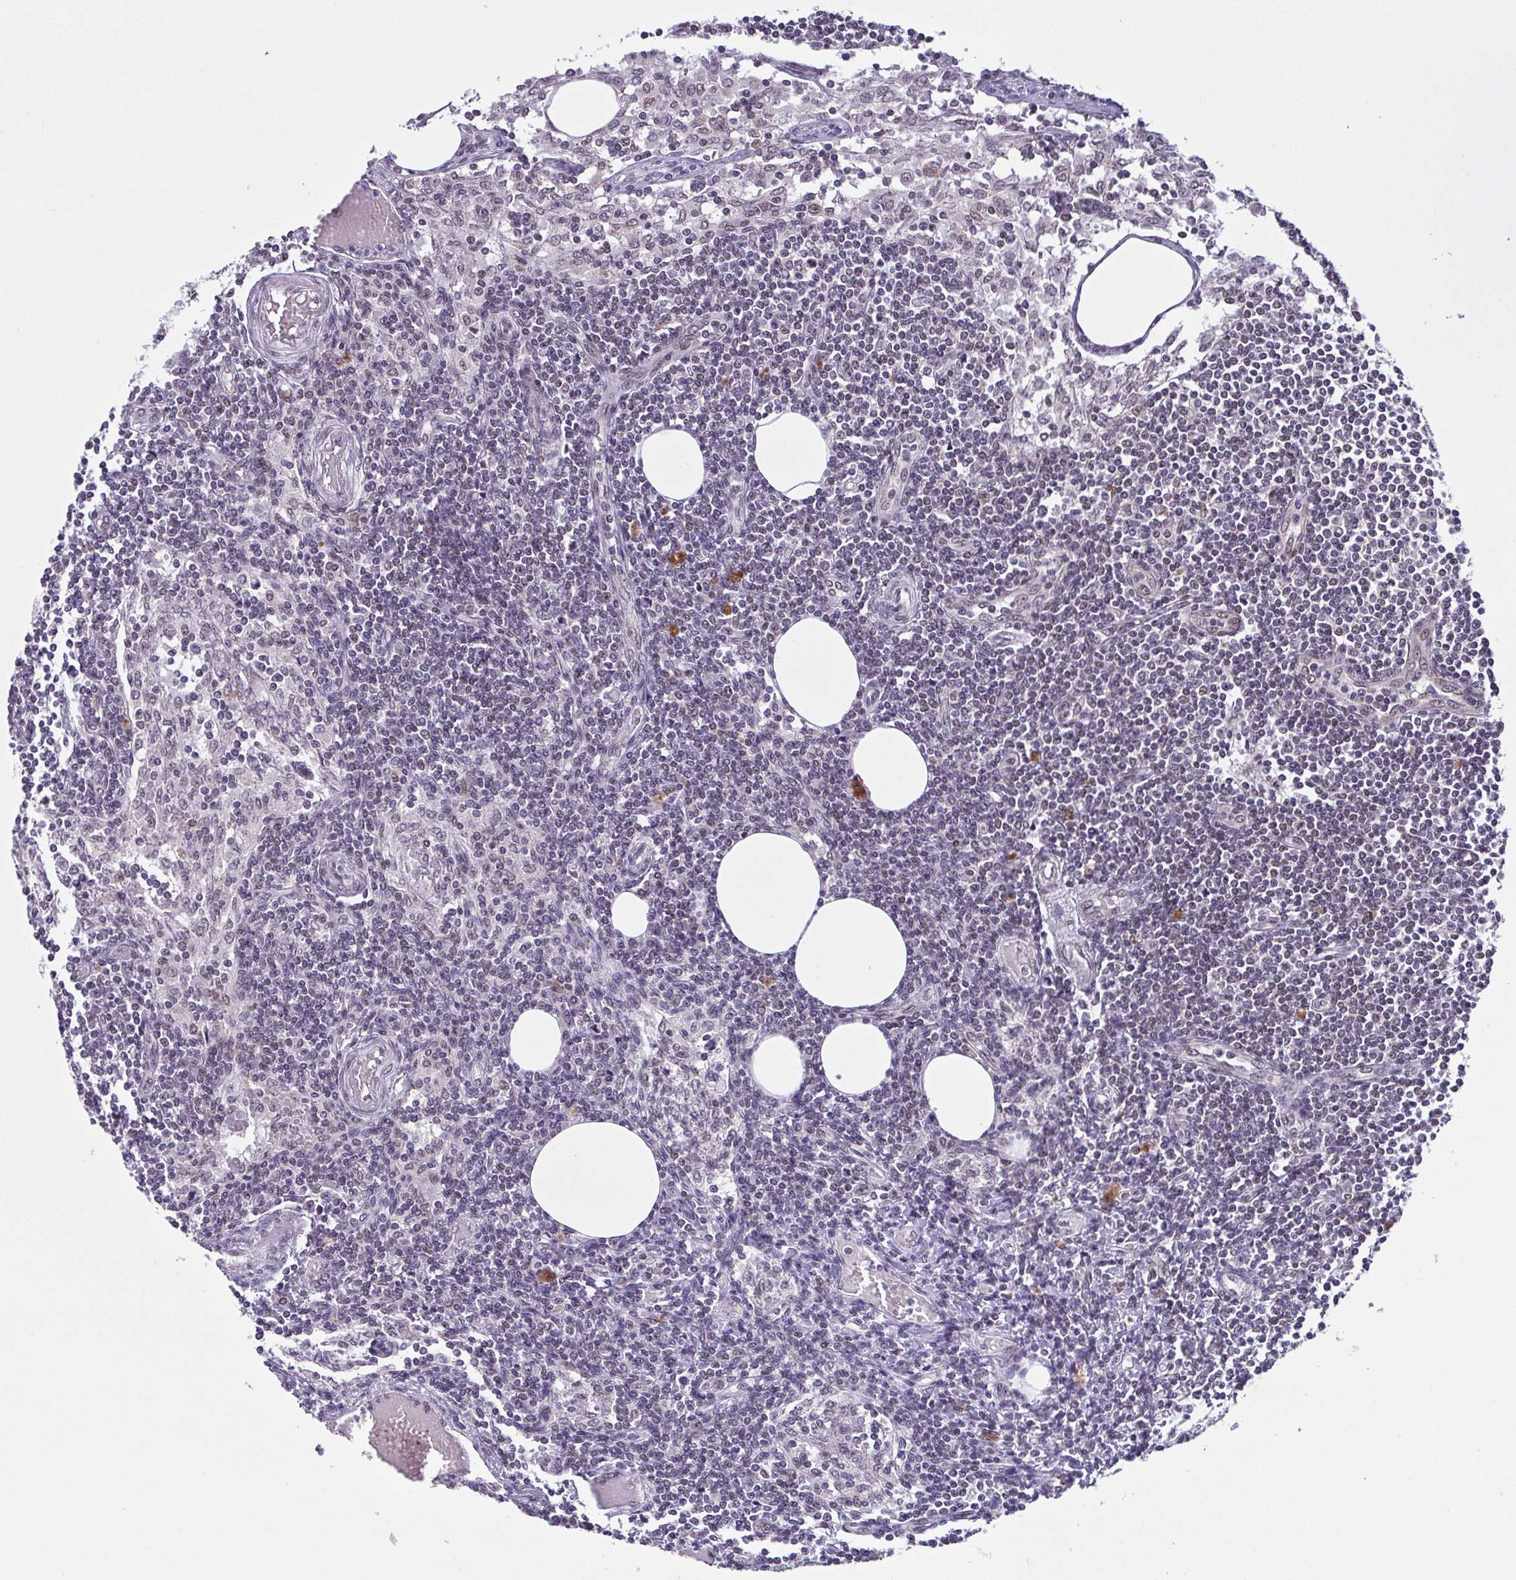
{"staining": {"intensity": "moderate", "quantity": ">75%", "location": "nuclear"}, "tissue": "lymph node", "cell_type": "Germinal center cells", "image_type": "normal", "snomed": [{"axis": "morphology", "description": "Normal tissue, NOS"}, {"axis": "topography", "description": "Lymph node"}], "caption": "DAB (3,3'-diaminobenzidine) immunohistochemical staining of normal human lymph node exhibits moderate nuclear protein expression in approximately >75% of germinal center cells. (Brightfield microscopy of DAB IHC at high magnification).", "gene": "RBM3", "patient": {"sex": "female", "age": 69}}